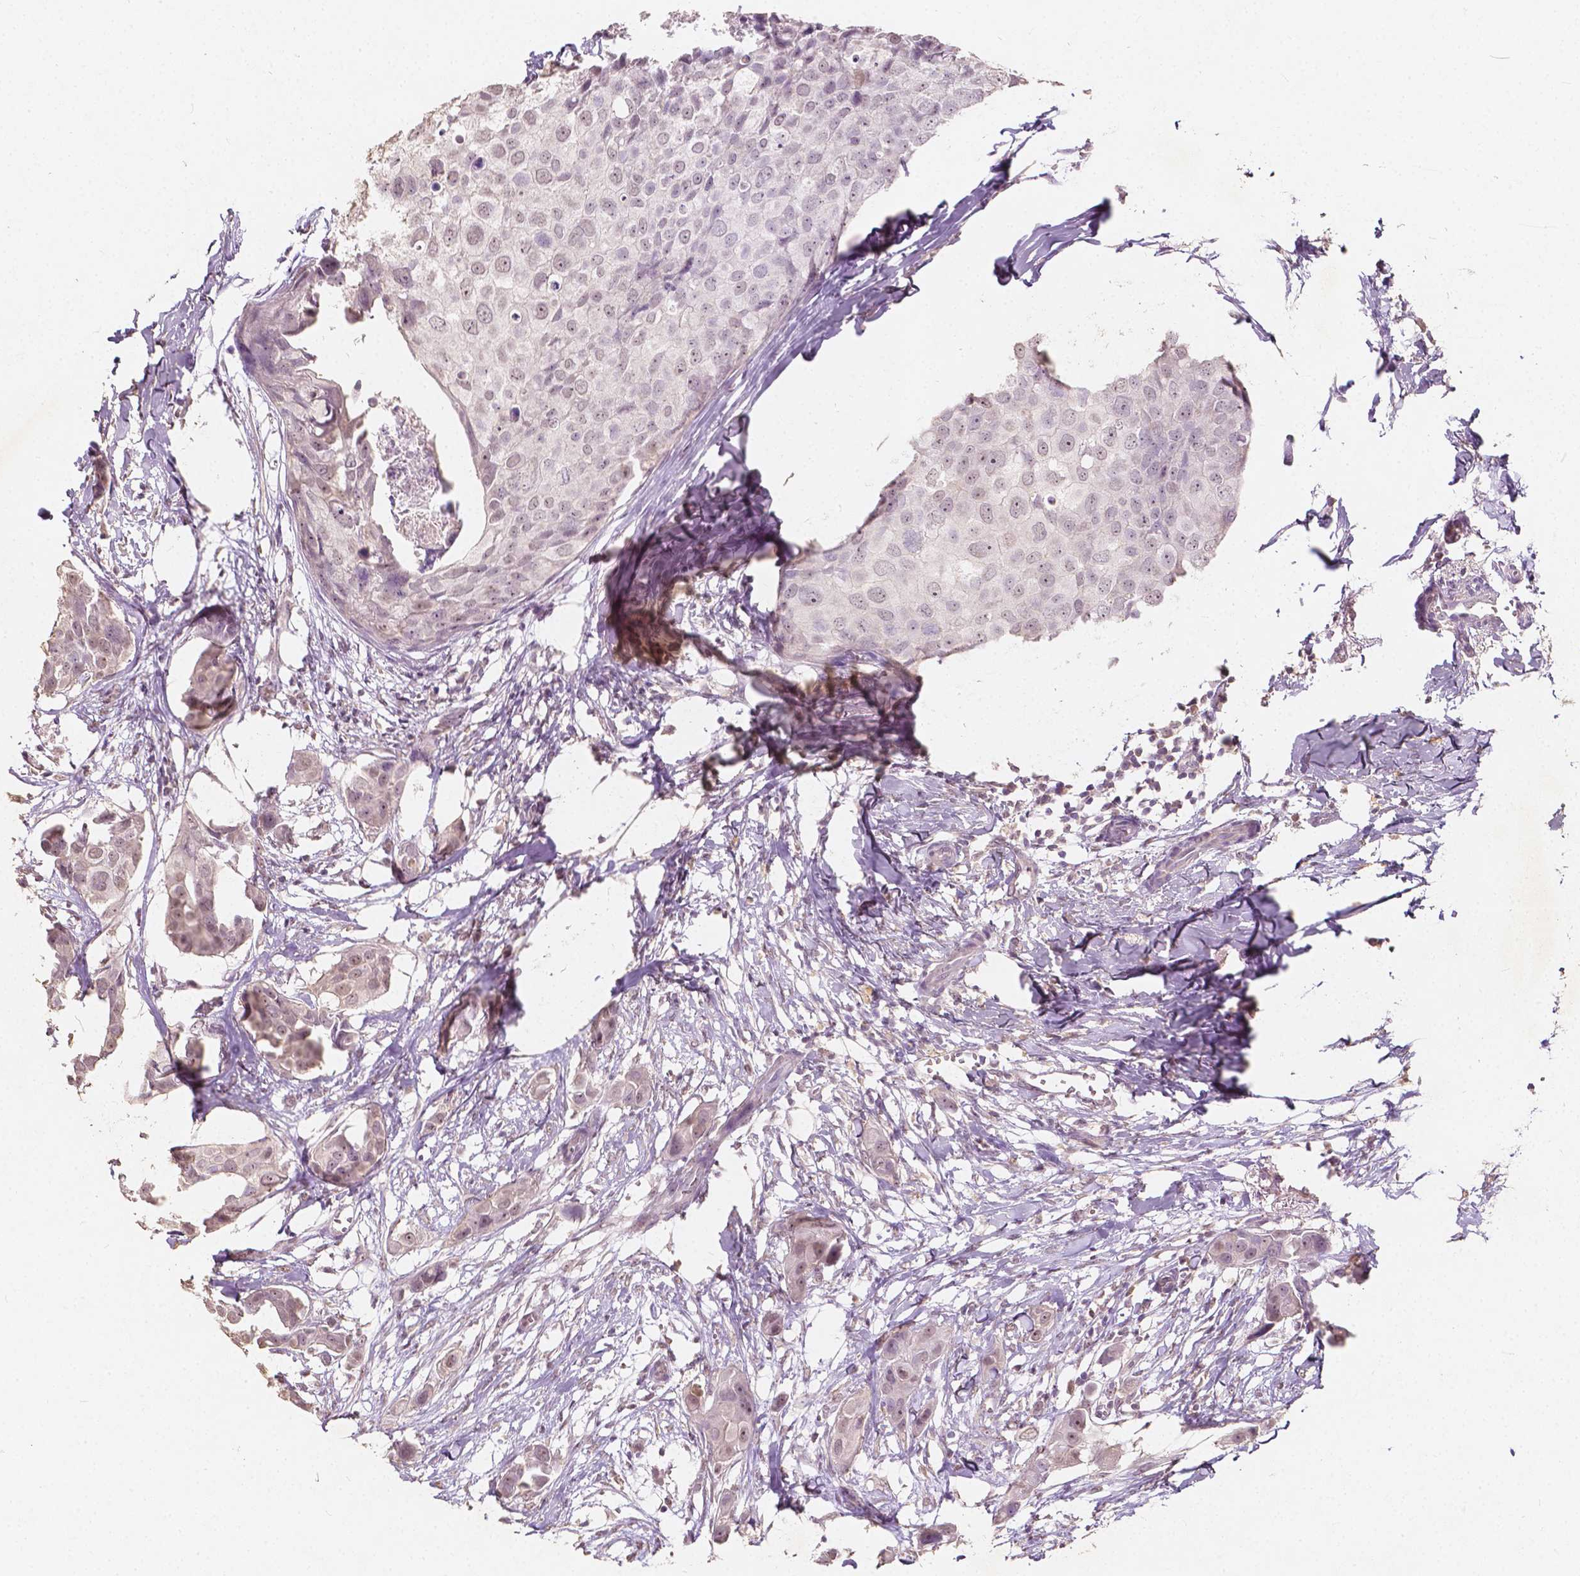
{"staining": {"intensity": "weak", "quantity": "25%-75%", "location": "nuclear"}, "tissue": "breast cancer", "cell_type": "Tumor cells", "image_type": "cancer", "snomed": [{"axis": "morphology", "description": "Duct carcinoma"}, {"axis": "topography", "description": "Breast"}], "caption": "A photomicrograph of breast cancer stained for a protein demonstrates weak nuclear brown staining in tumor cells. (IHC, brightfield microscopy, high magnification).", "gene": "SOX15", "patient": {"sex": "female", "age": 38}}